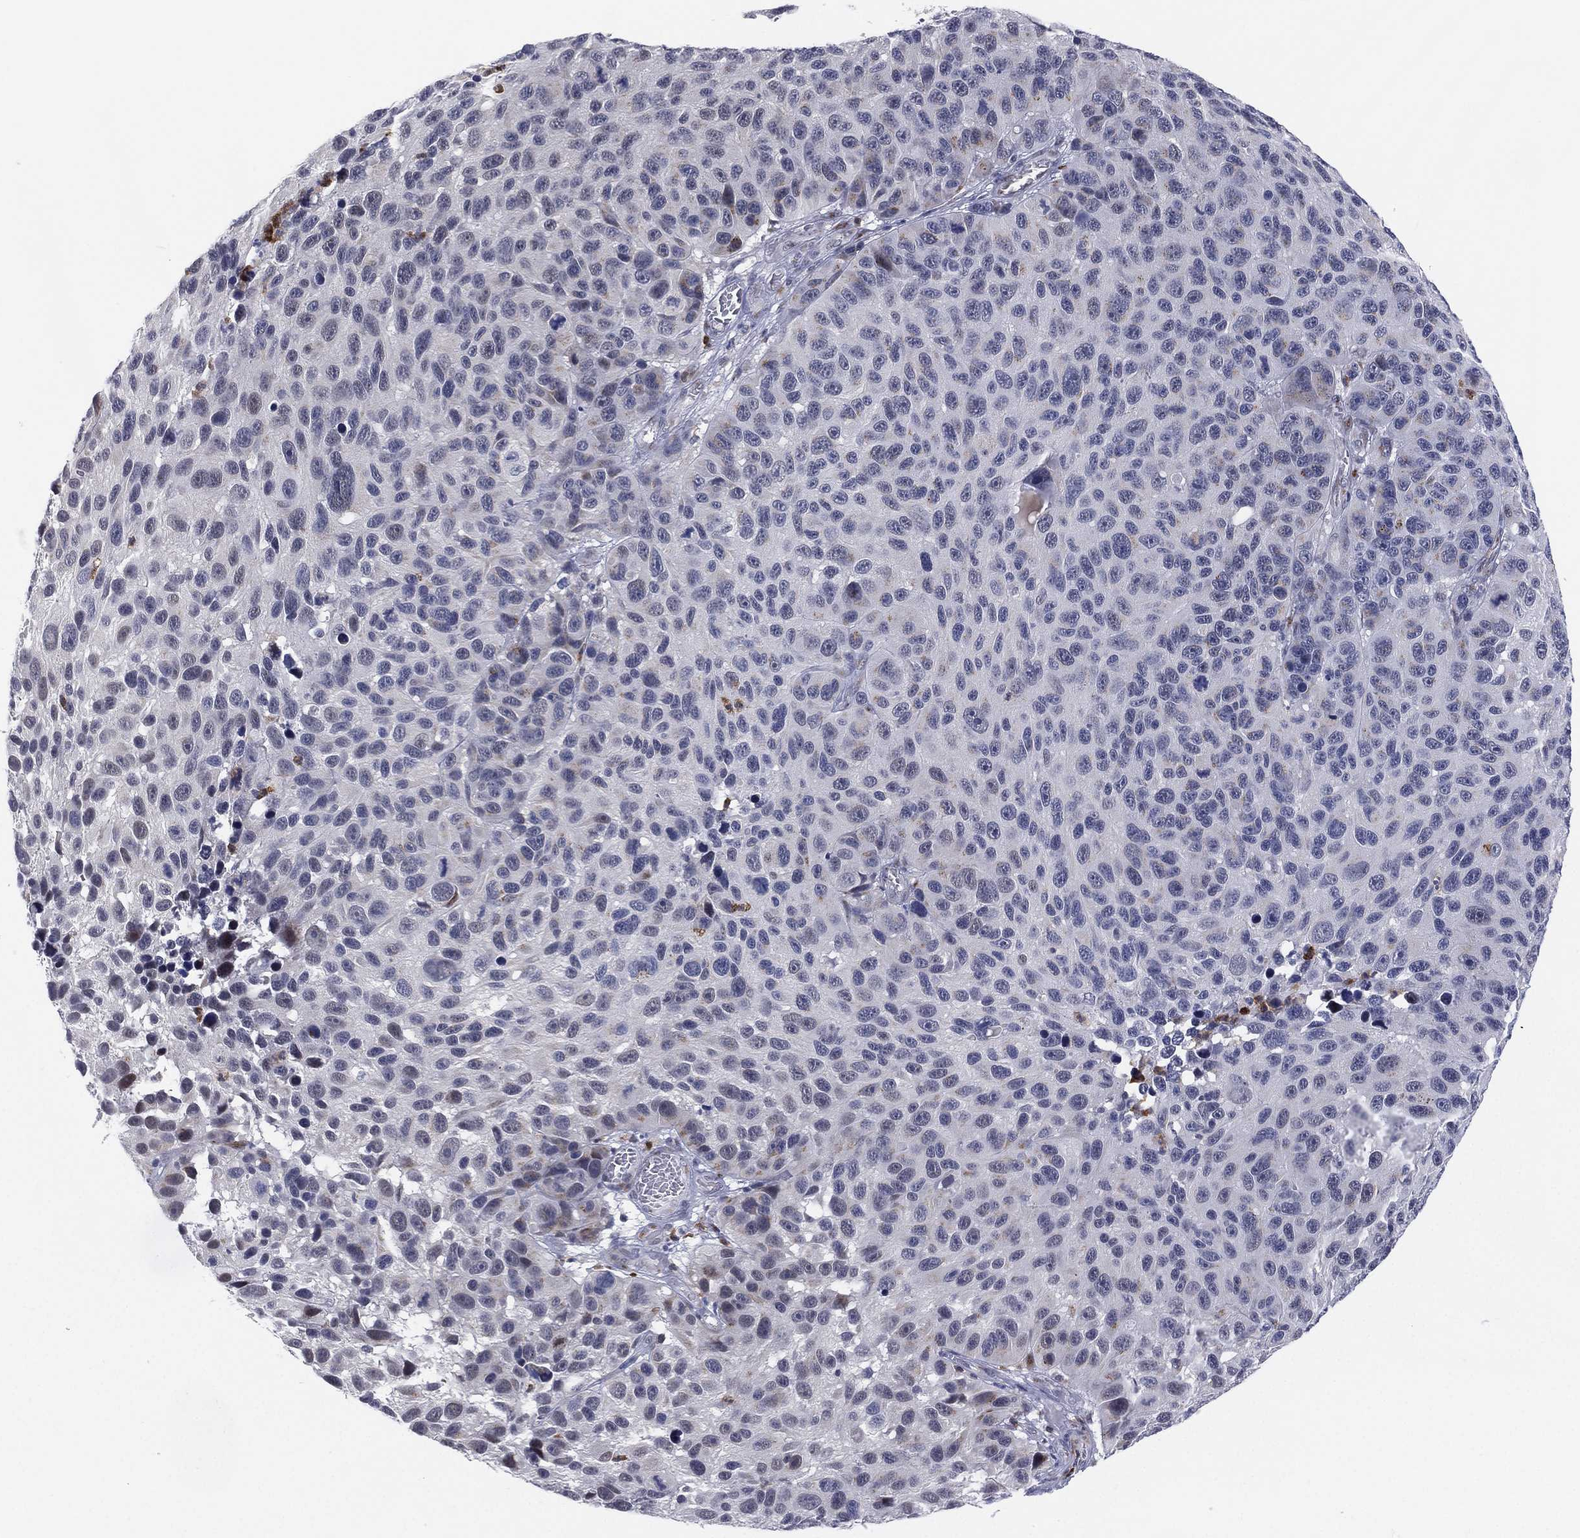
{"staining": {"intensity": "negative", "quantity": "none", "location": "none"}, "tissue": "melanoma", "cell_type": "Tumor cells", "image_type": "cancer", "snomed": [{"axis": "morphology", "description": "Malignant melanoma, NOS"}, {"axis": "topography", "description": "Skin"}], "caption": "Protein analysis of melanoma shows no significant expression in tumor cells. (Stains: DAB (3,3'-diaminobenzidine) immunohistochemistry with hematoxylin counter stain, Microscopy: brightfield microscopy at high magnification).", "gene": "CD177", "patient": {"sex": "male", "age": 53}}